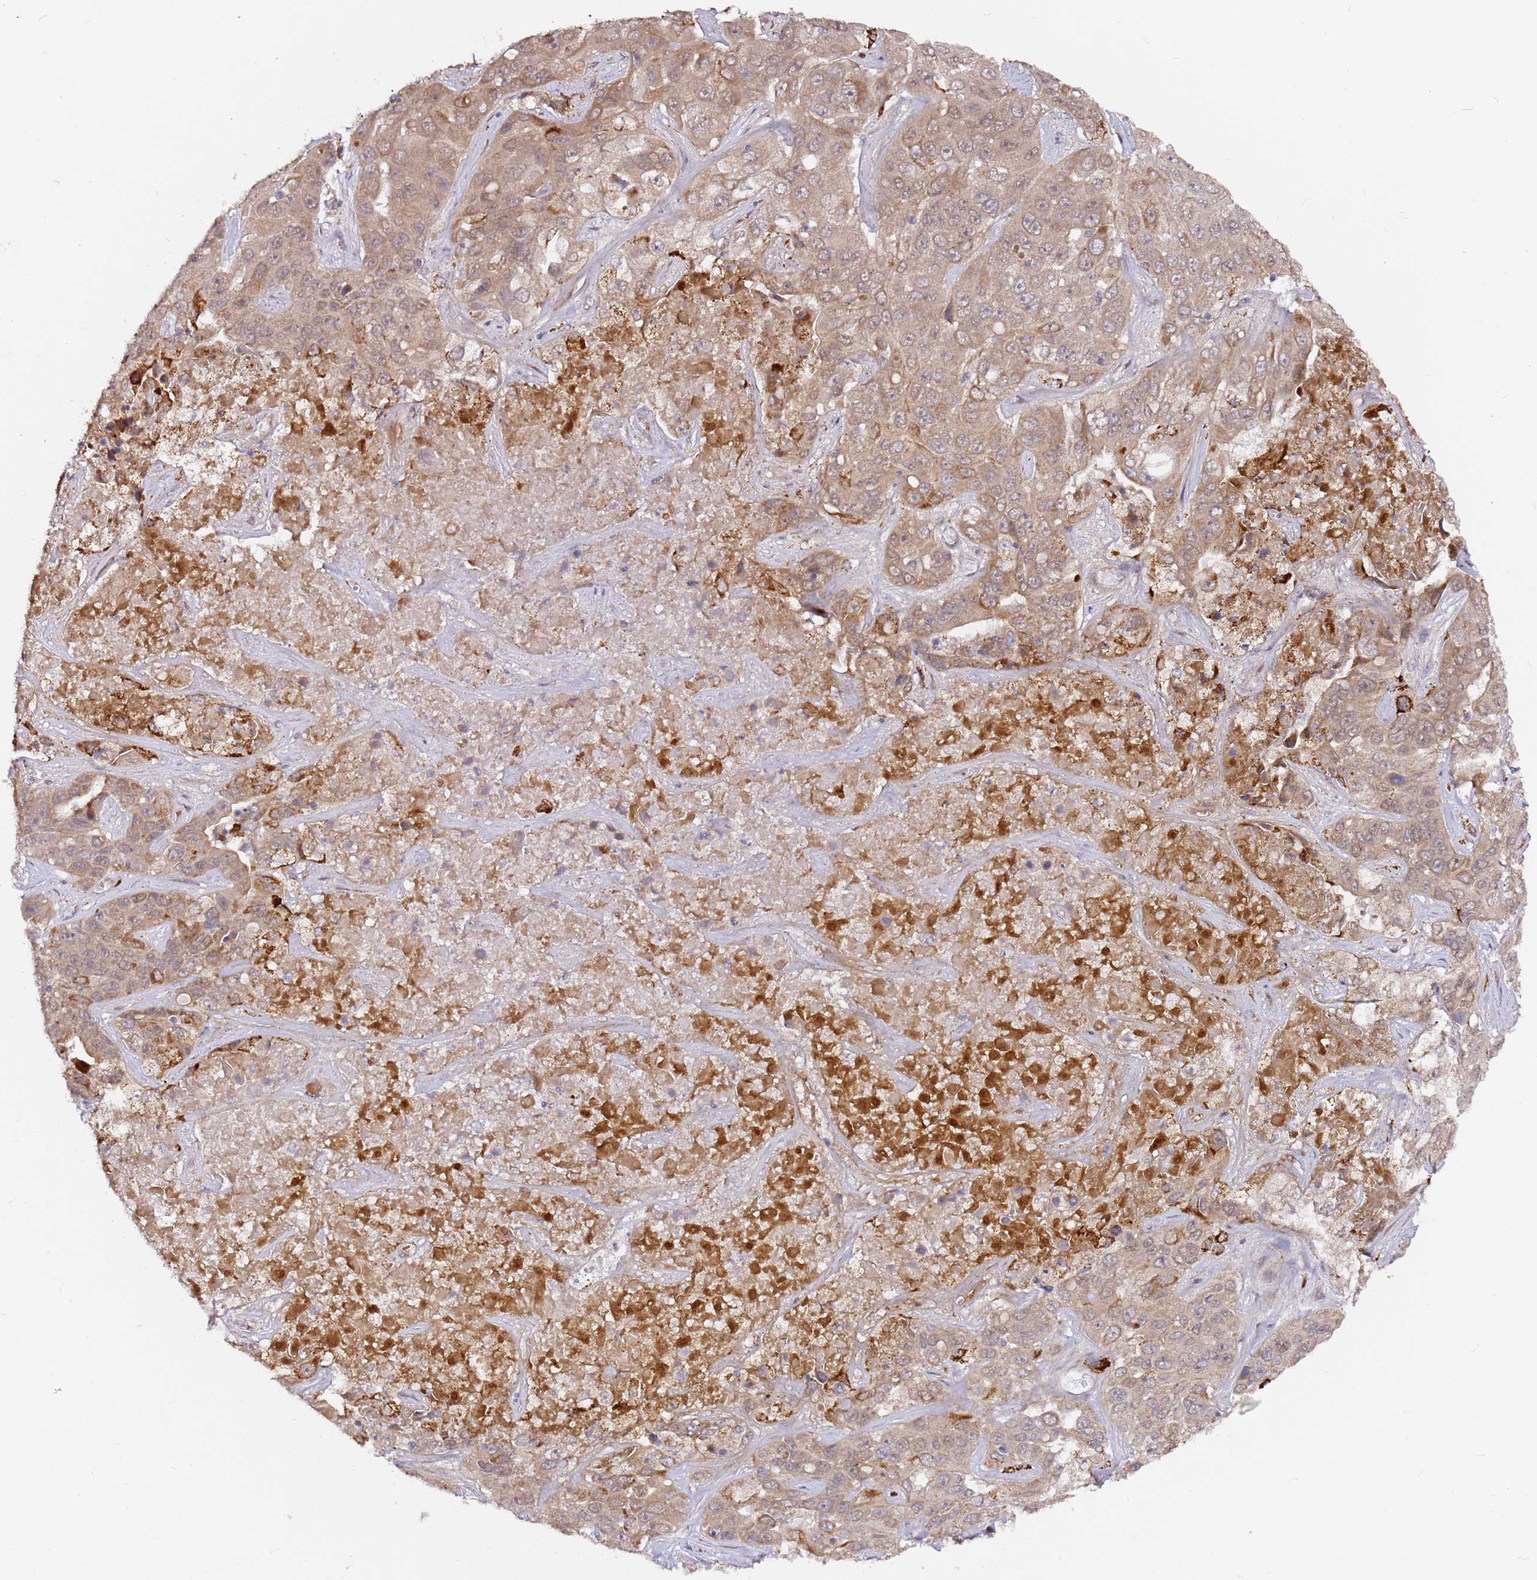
{"staining": {"intensity": "moderate", "quantity": ">75%", "location": "cytoplasmic/membranous"}, "tissue": "liver cancer", "cell_type": "Tumor cells", "image_type": "cancer", "snomed": [{"axis": "morphology", "description": "Cholangiocarcinoma"}, {"axis": "topography", "description": "Liver"}], "caption": "DAB (3,3'-diaminobenzidine) immunohistochemical staining of liver cancer exhibits moderate cytoplasmic/membranous protein positivity in approximately >75% of tumor cells. (Brightfield microscopy of DAB IHC at high magnification).", "gene": "ALG11", "patient": {"sex": "female", "age": 52}}